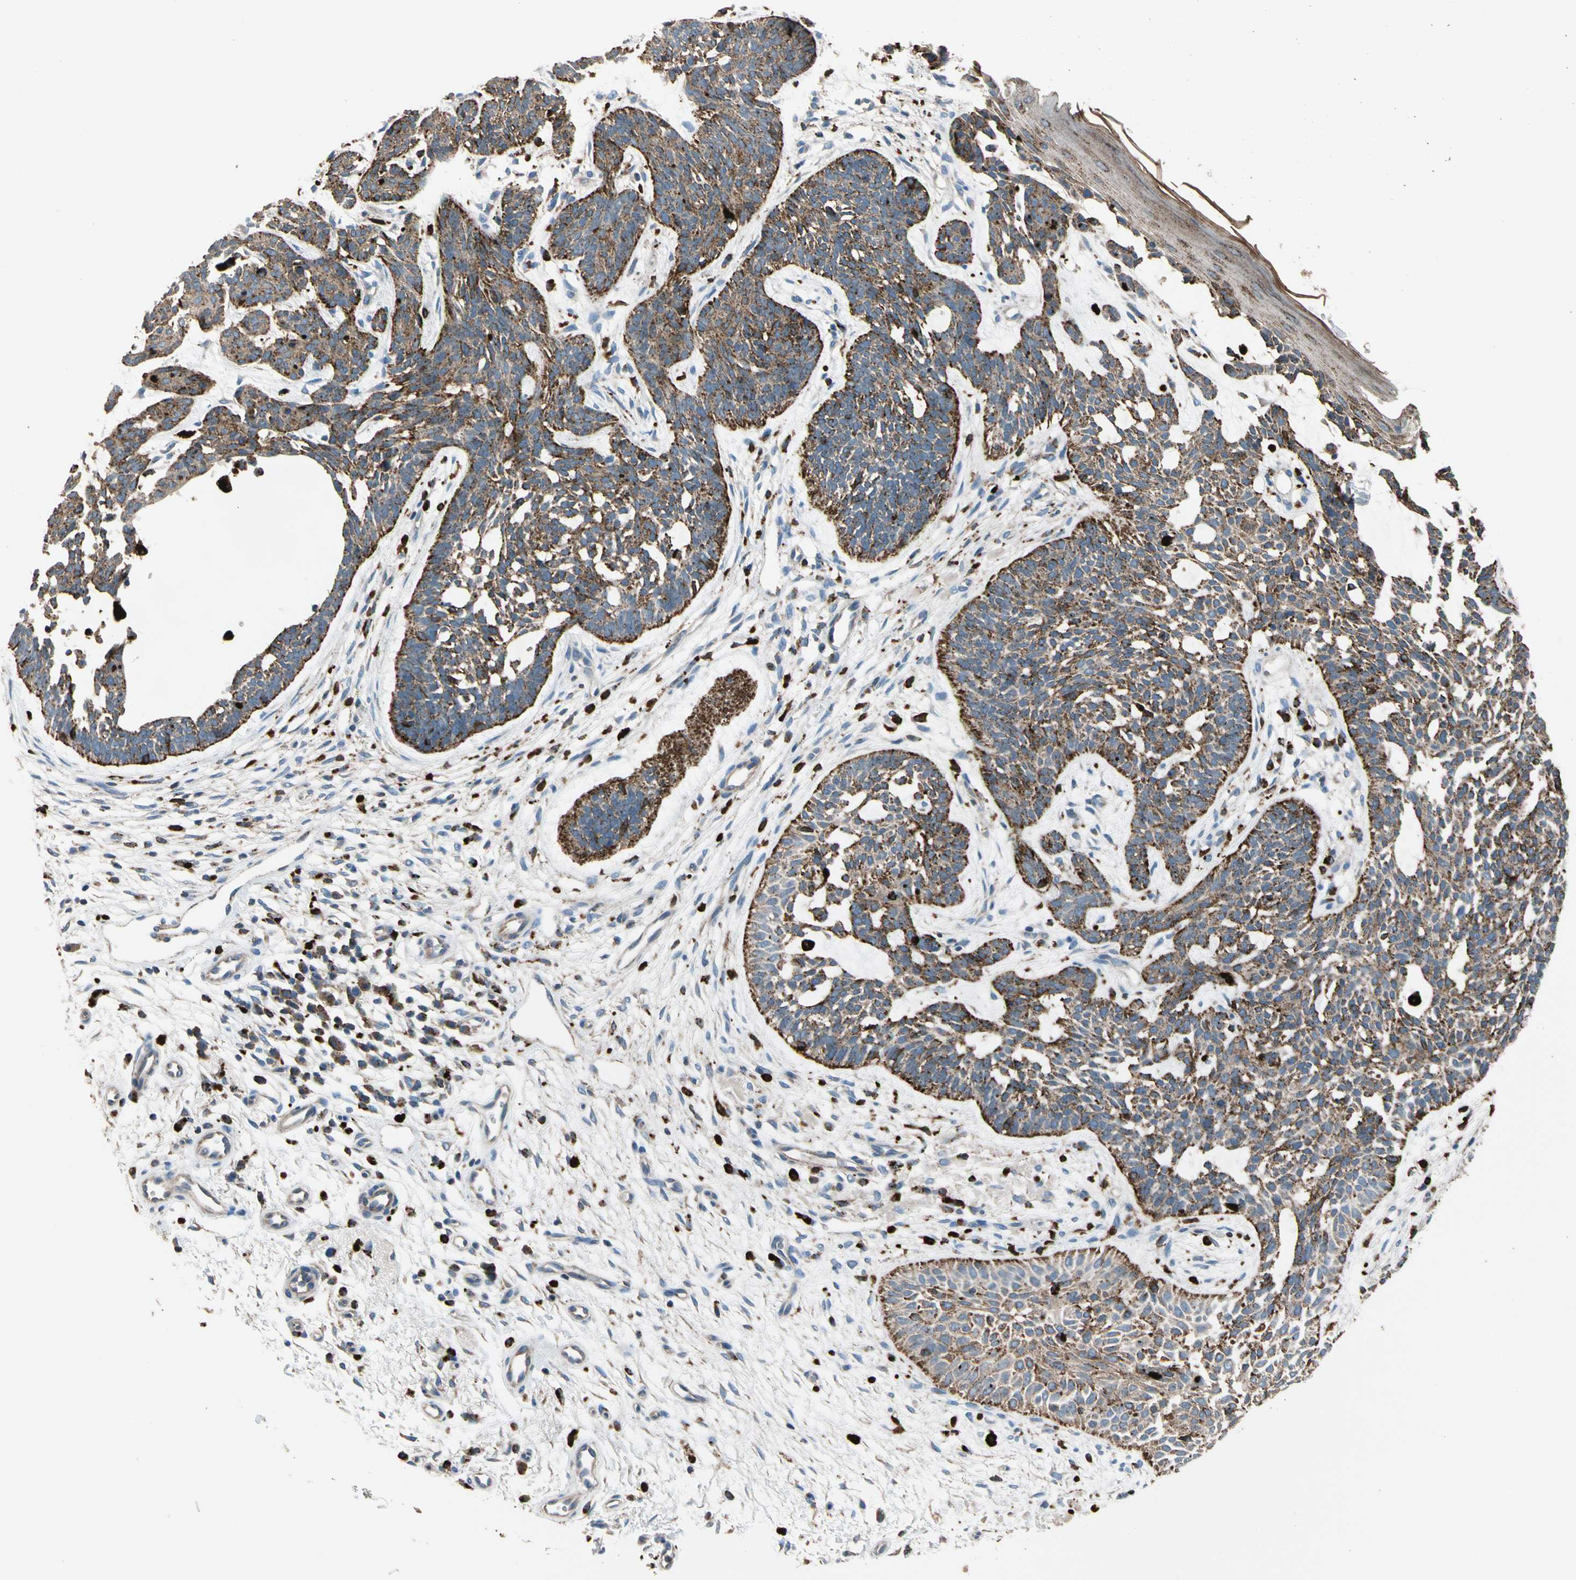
{"staining": {"intensity": "strong", "quantity": ">75%", "location": "cytoplasmic/membranous"}, "tissue": "skin cancer", "cell_type": "Tumor cells", "image_type": "cancer", "snomed": [{"axis": "morphology", "description": "Normal tissue, NOS"}, {"axis": "morphology", "description": "Basal cell carcinoma"}, {"axis": "topography", "description": "Skin"}], "caption": "About >75% of tumor cells in skin basal cell carcinoma exhibit strong cytoplasmic/membranous protein positivity as visualized by brown immunohistochemical staining.", "gene": "GM2A", "patient": {"sex": "female", "age": 69}}